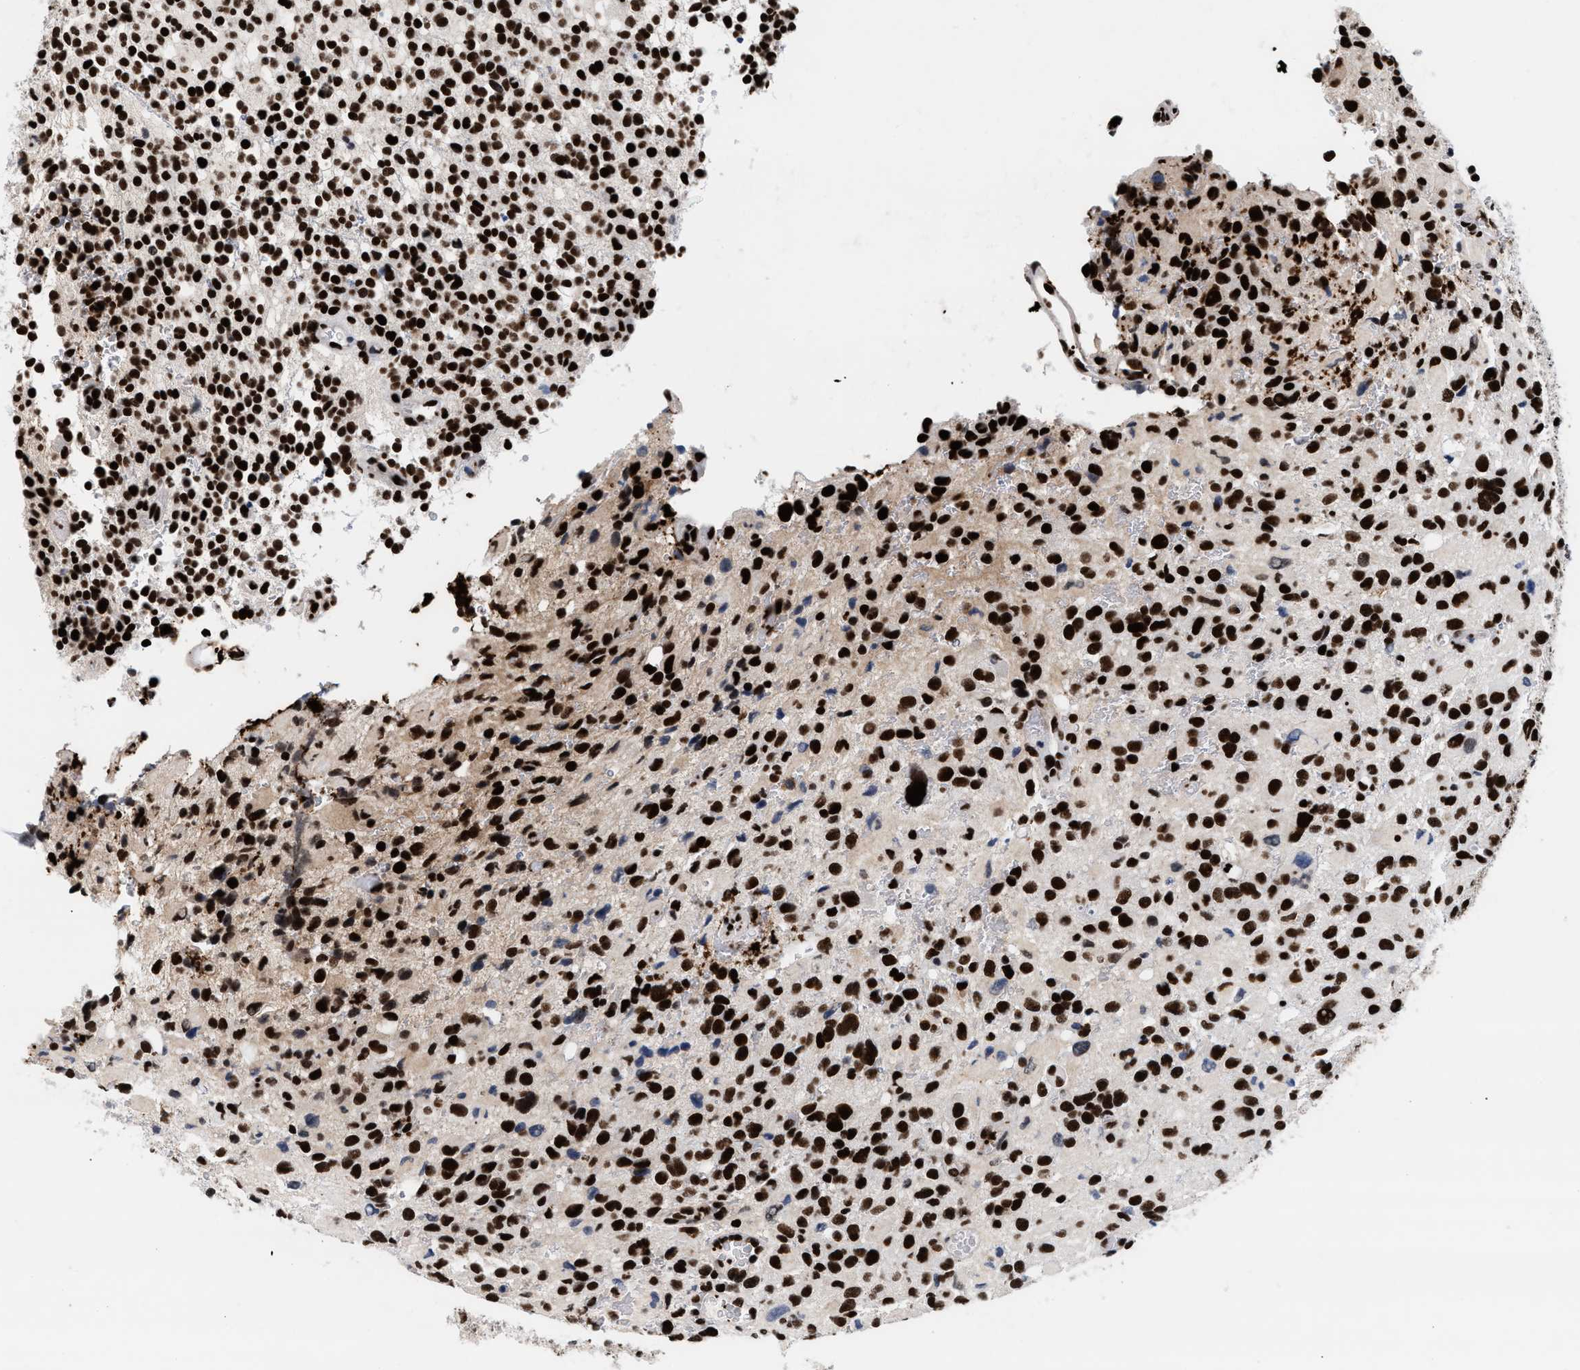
{"staining": {"intensity": "strong", "quantity": ">75%", "location": "nuclear"}, "tissue": "glioma", "cell_type": "Tumor cells", "image_type": "cancer", "snomed": [{"axis": "morphology", "description": "Glioma, malignant, High grade"}, {"axis": "topography", "description": "Brain"}], "caption": "A micrograph of glioma stained for a protein displays strong nuclear brown staining in tumor cells.", "gene": "RAD21", "patient": {"sex": "male", "age": 48}}